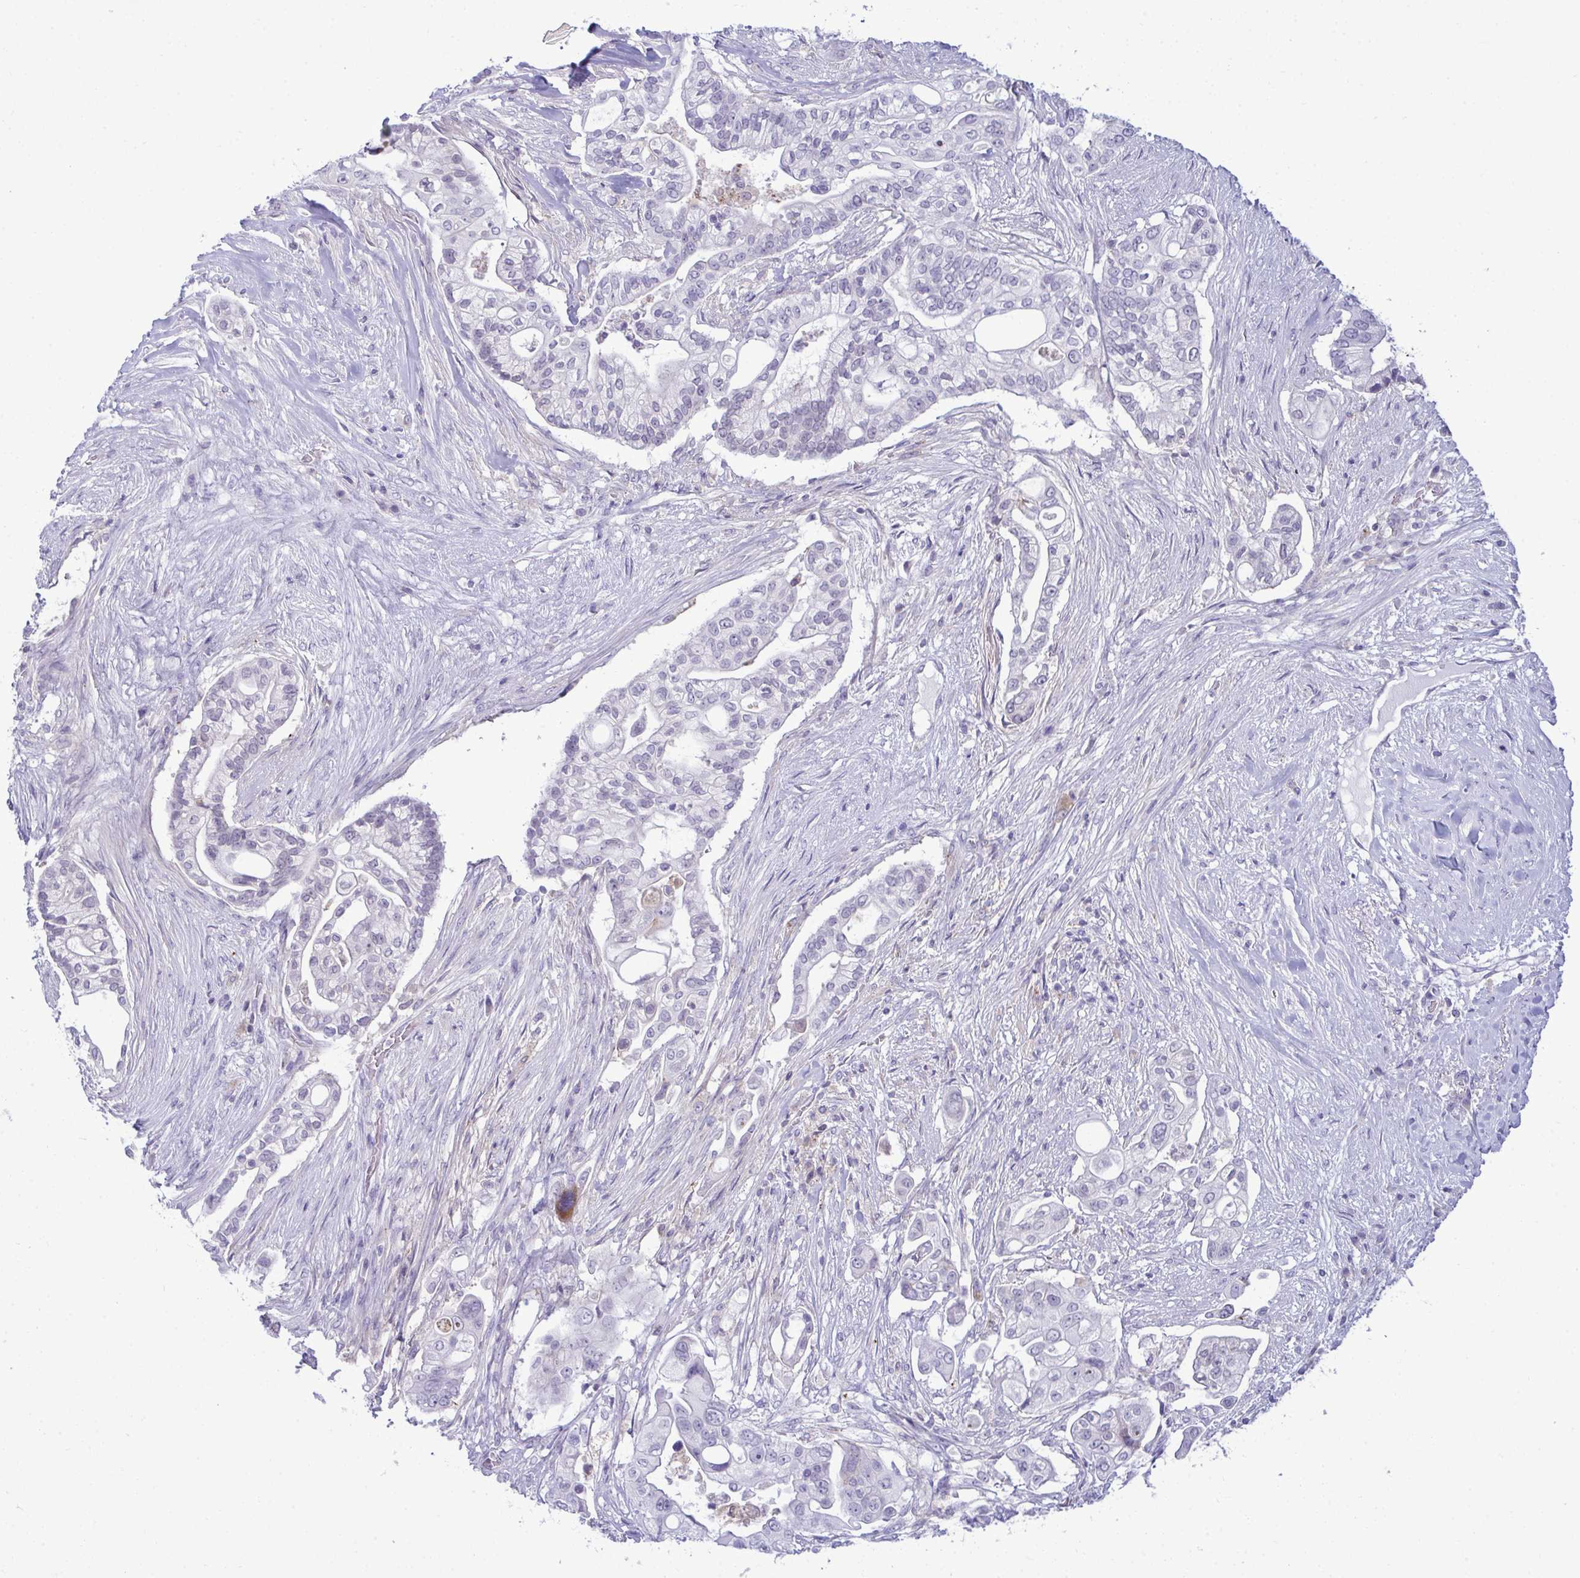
{"staining": {"intensity": "negative", "quantity": "none", "location": "none"}, "tissue": "pancreatic cancer", "cell_type": "Tumor cells", "image_type": "cancer", "snomed": [{"axis": "morphology", "description": "Adenocarcinoma, NOS"}, {"axis": "topography", "description": "Pancreas"}], "caption": "Pancreatic adenocarcinoma stained for a protein using IHC shows no positivity tumor cells.", "gene": "RGPD5", "patient": {"sex": "female", "age": 69}}